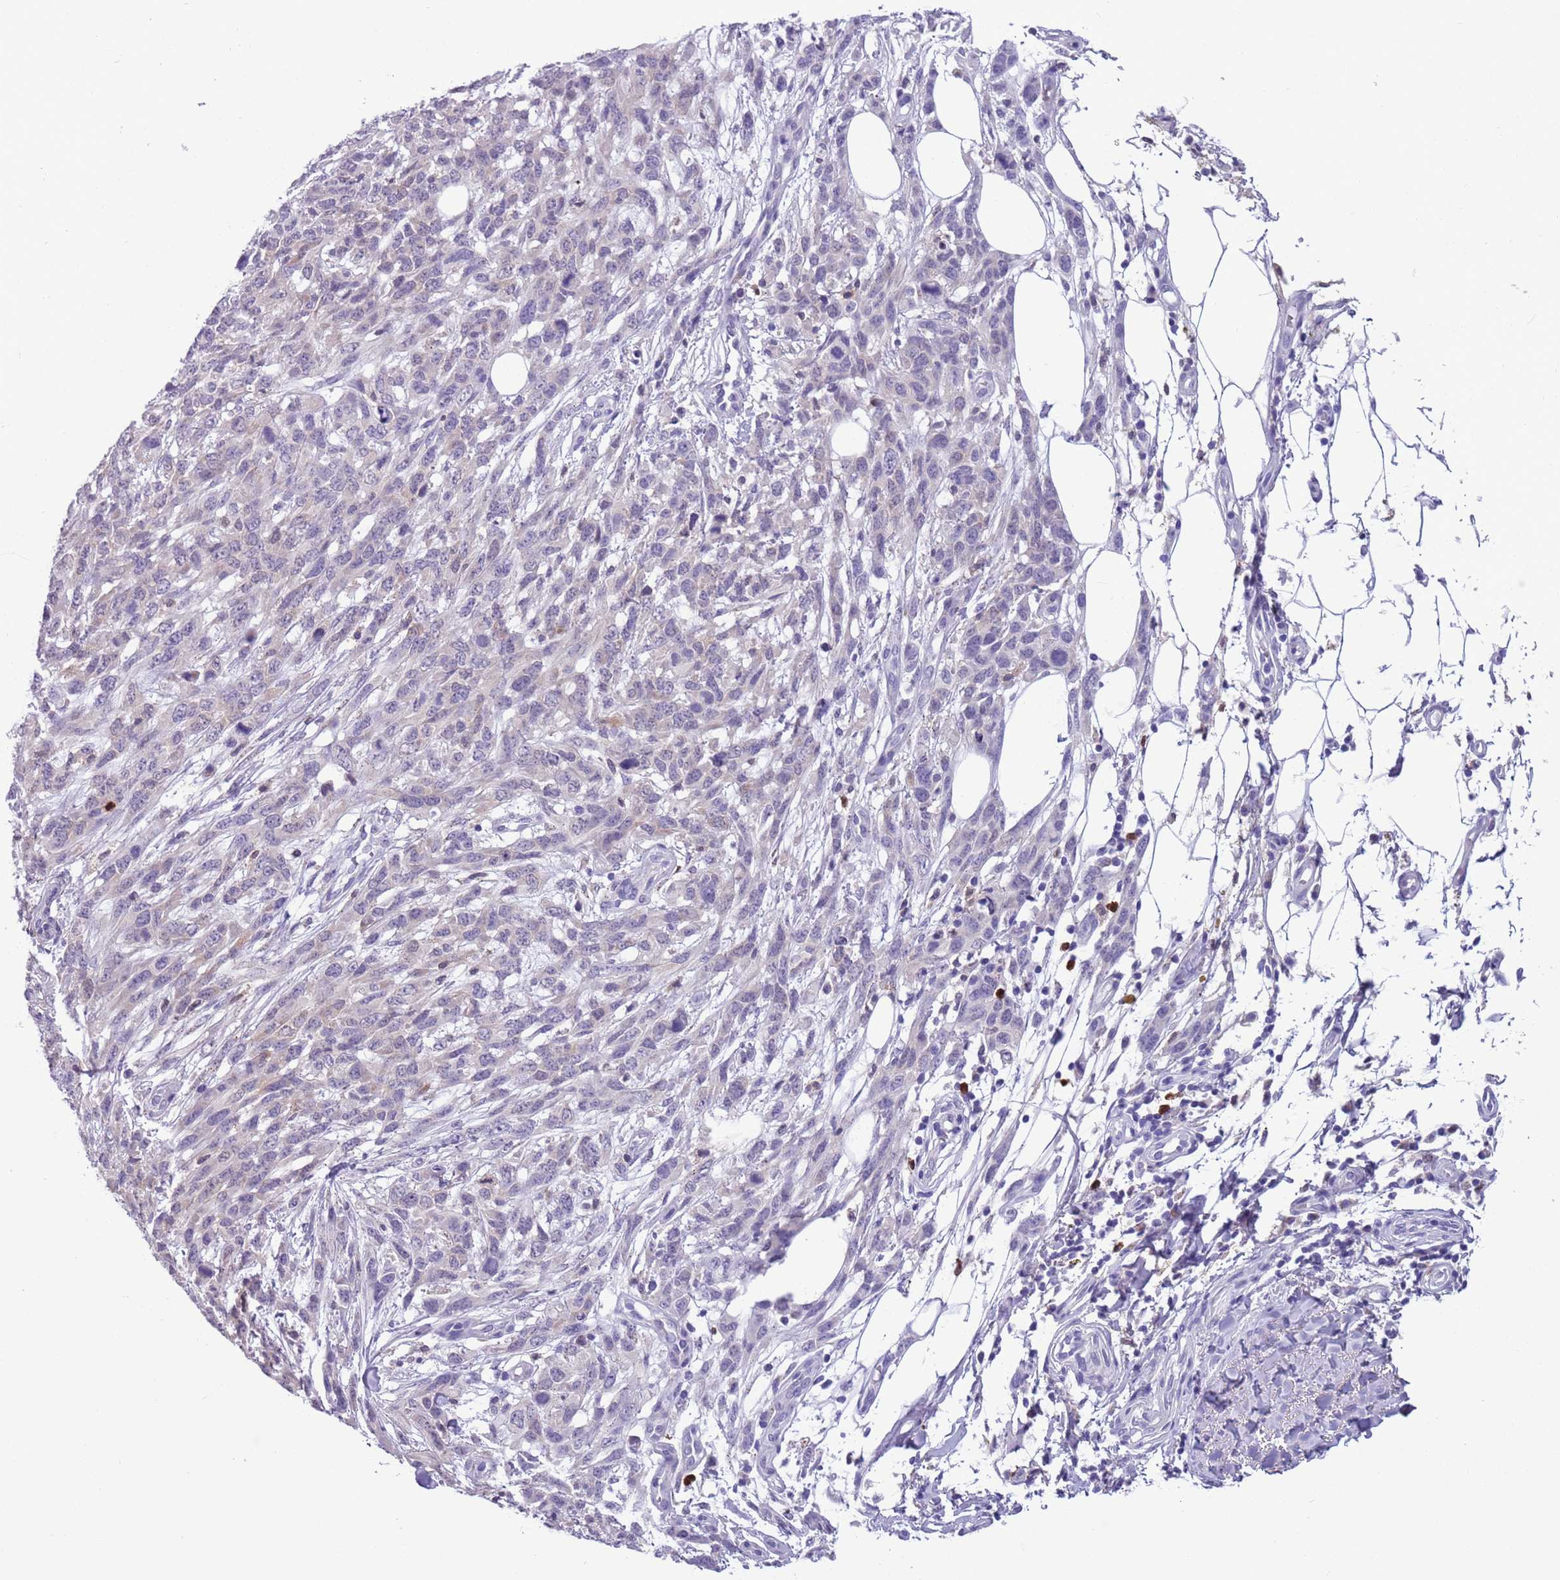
{"staining": {"intensity": "negative", "quantity": "none", "location": "none"}, "tissue": "melanoma", "cell_type": "Tumor cells", "image_type": "cancer", "snomed": [{"axis": "morphology", "description": "Normal morphology"}, {"axis": "morphology", "description": "Malignant melanoma, NOS"}, {"axis": "topography", "description": "Skin"}], "caption": "Immunohistochemical staining of melanoma demonstrates no significant expression in tumor cells.", "gene": "PFKFB2", "patient": {"sex": "female", "age": 72}}